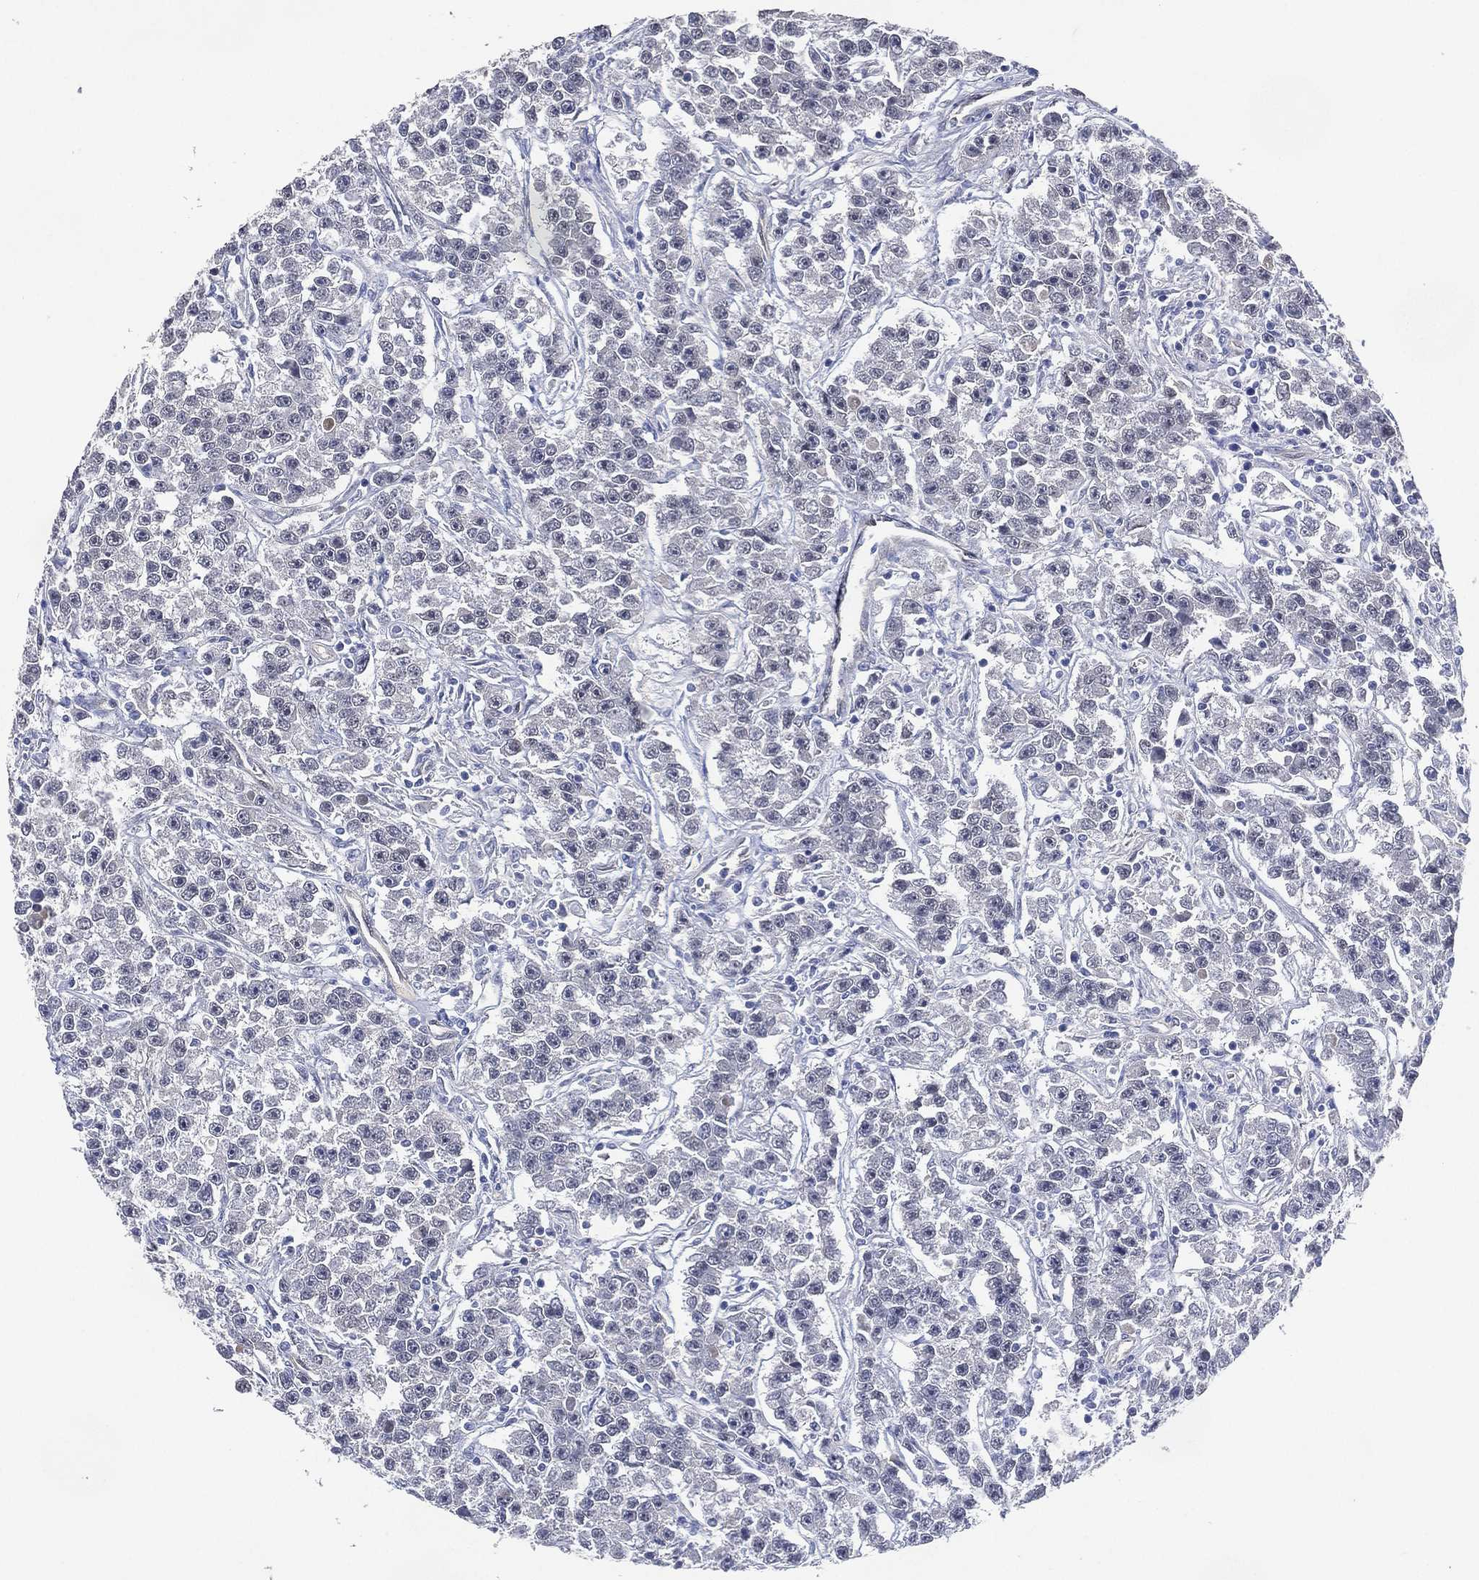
{"staining": {"intensity": "negative", "quantity": "none", "location": "none"}, "tissue": "testis cancer", "cell_type": "Tumor cells", "image_type": "cancer", "snomed": [{"axis": "morphology", "description": "Seminoma, NOS"}, {"axis": "topography", "description": "Testis"}], "caption": "Seminoma (testis) was stained to show a protein in brown. There is no significant expression in tumor cells.", "gene": "AK1", "patient": {"sex": "male", "age": 59}}